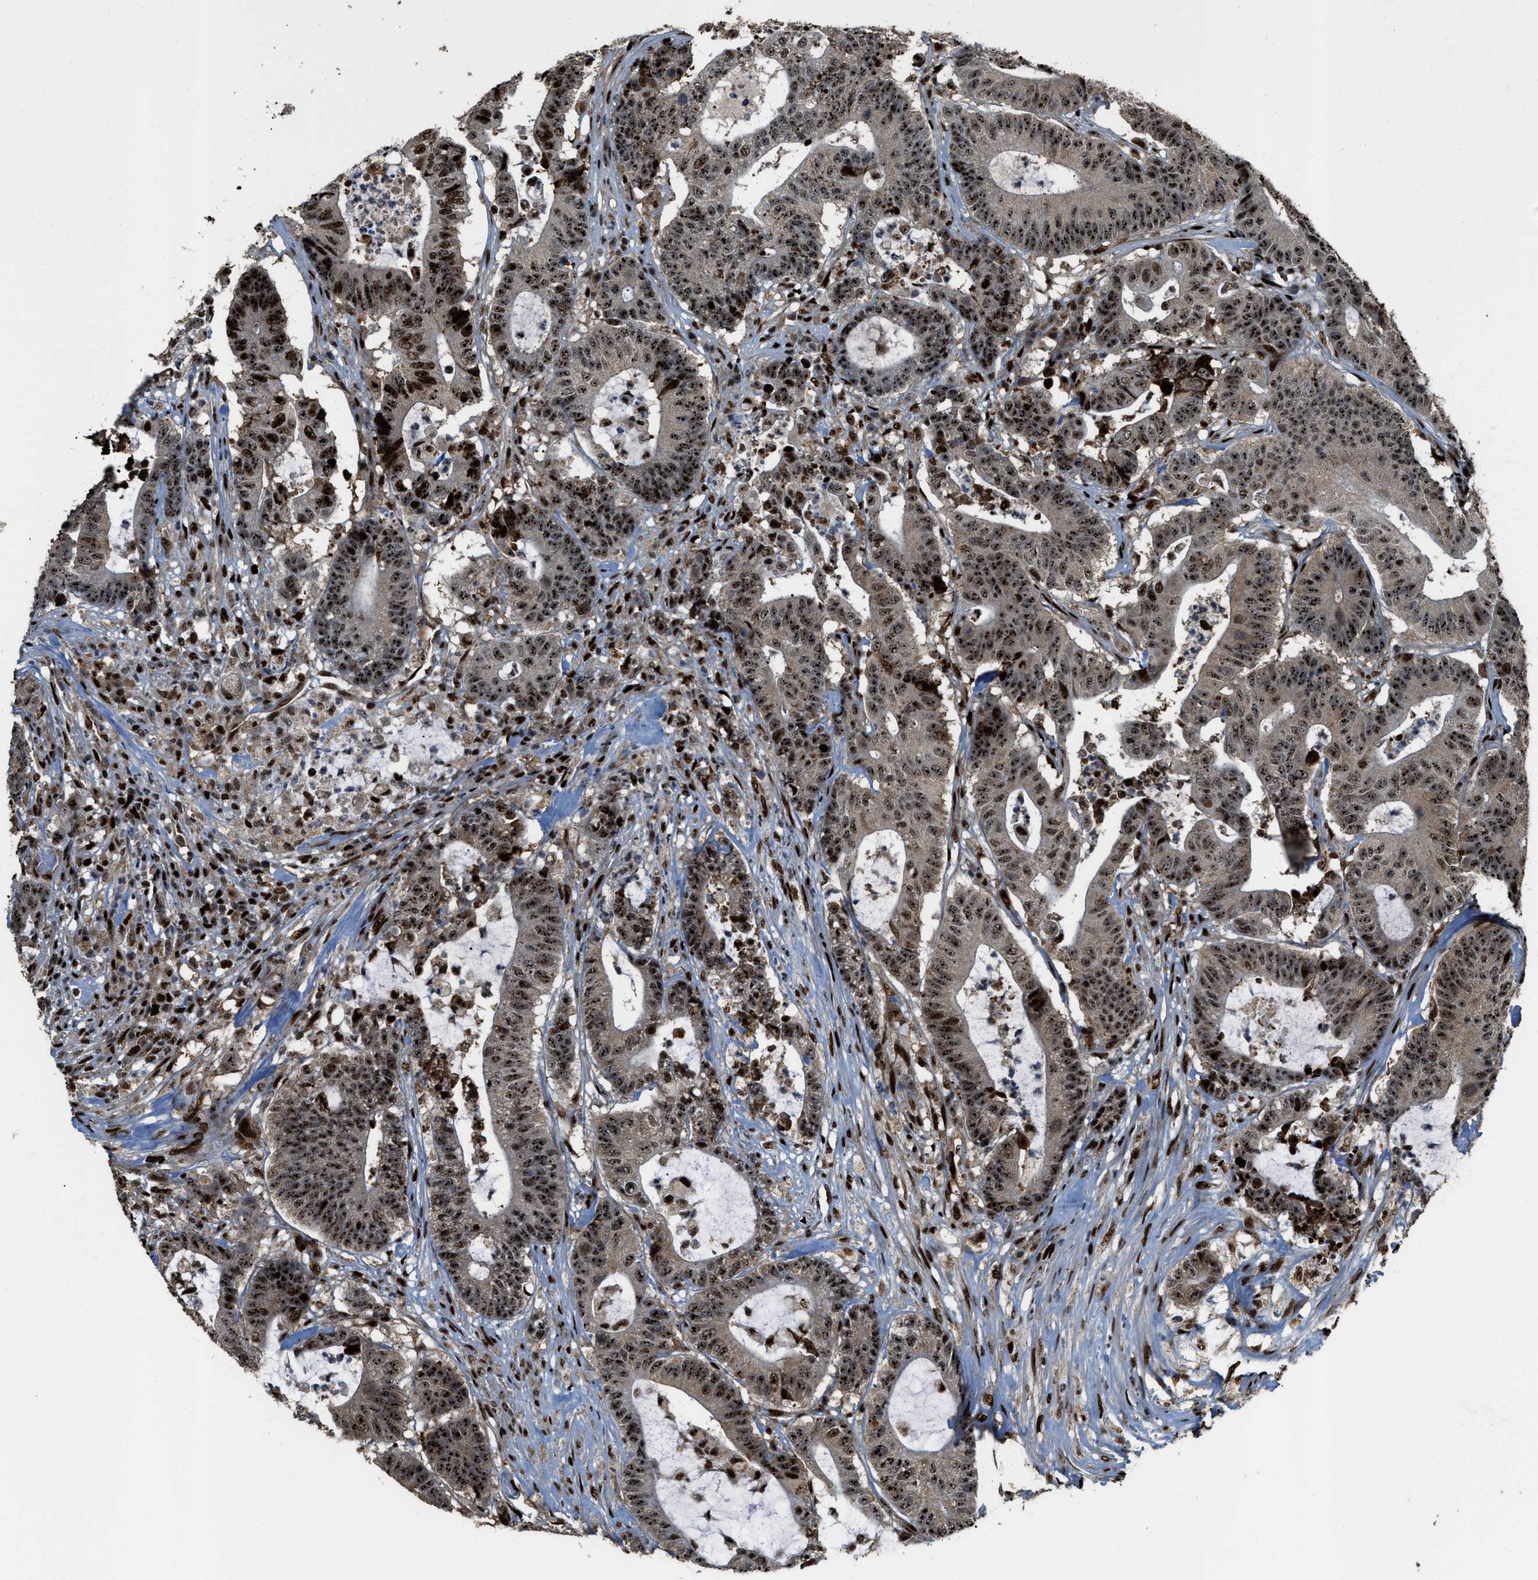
{"staining": {"intensity": "strong", "quantity": ">75%", "location": "nuclear"}, "tissue": "colorectal cancer", "cell_type": "Tumor cells", "image_type": "cancer", "snomed": [{"axis": "morphology", "description": "Adenocarcinoma, NOS"}, {"axis": "topography", "description": "Colon"}], "caption": "Adenocarcinoma (colorectal) stained with a protein marker exhibits strong staining in tumor cells.", "gene": "ZNF687", "patient": {"sex": "female", "age": 84}}